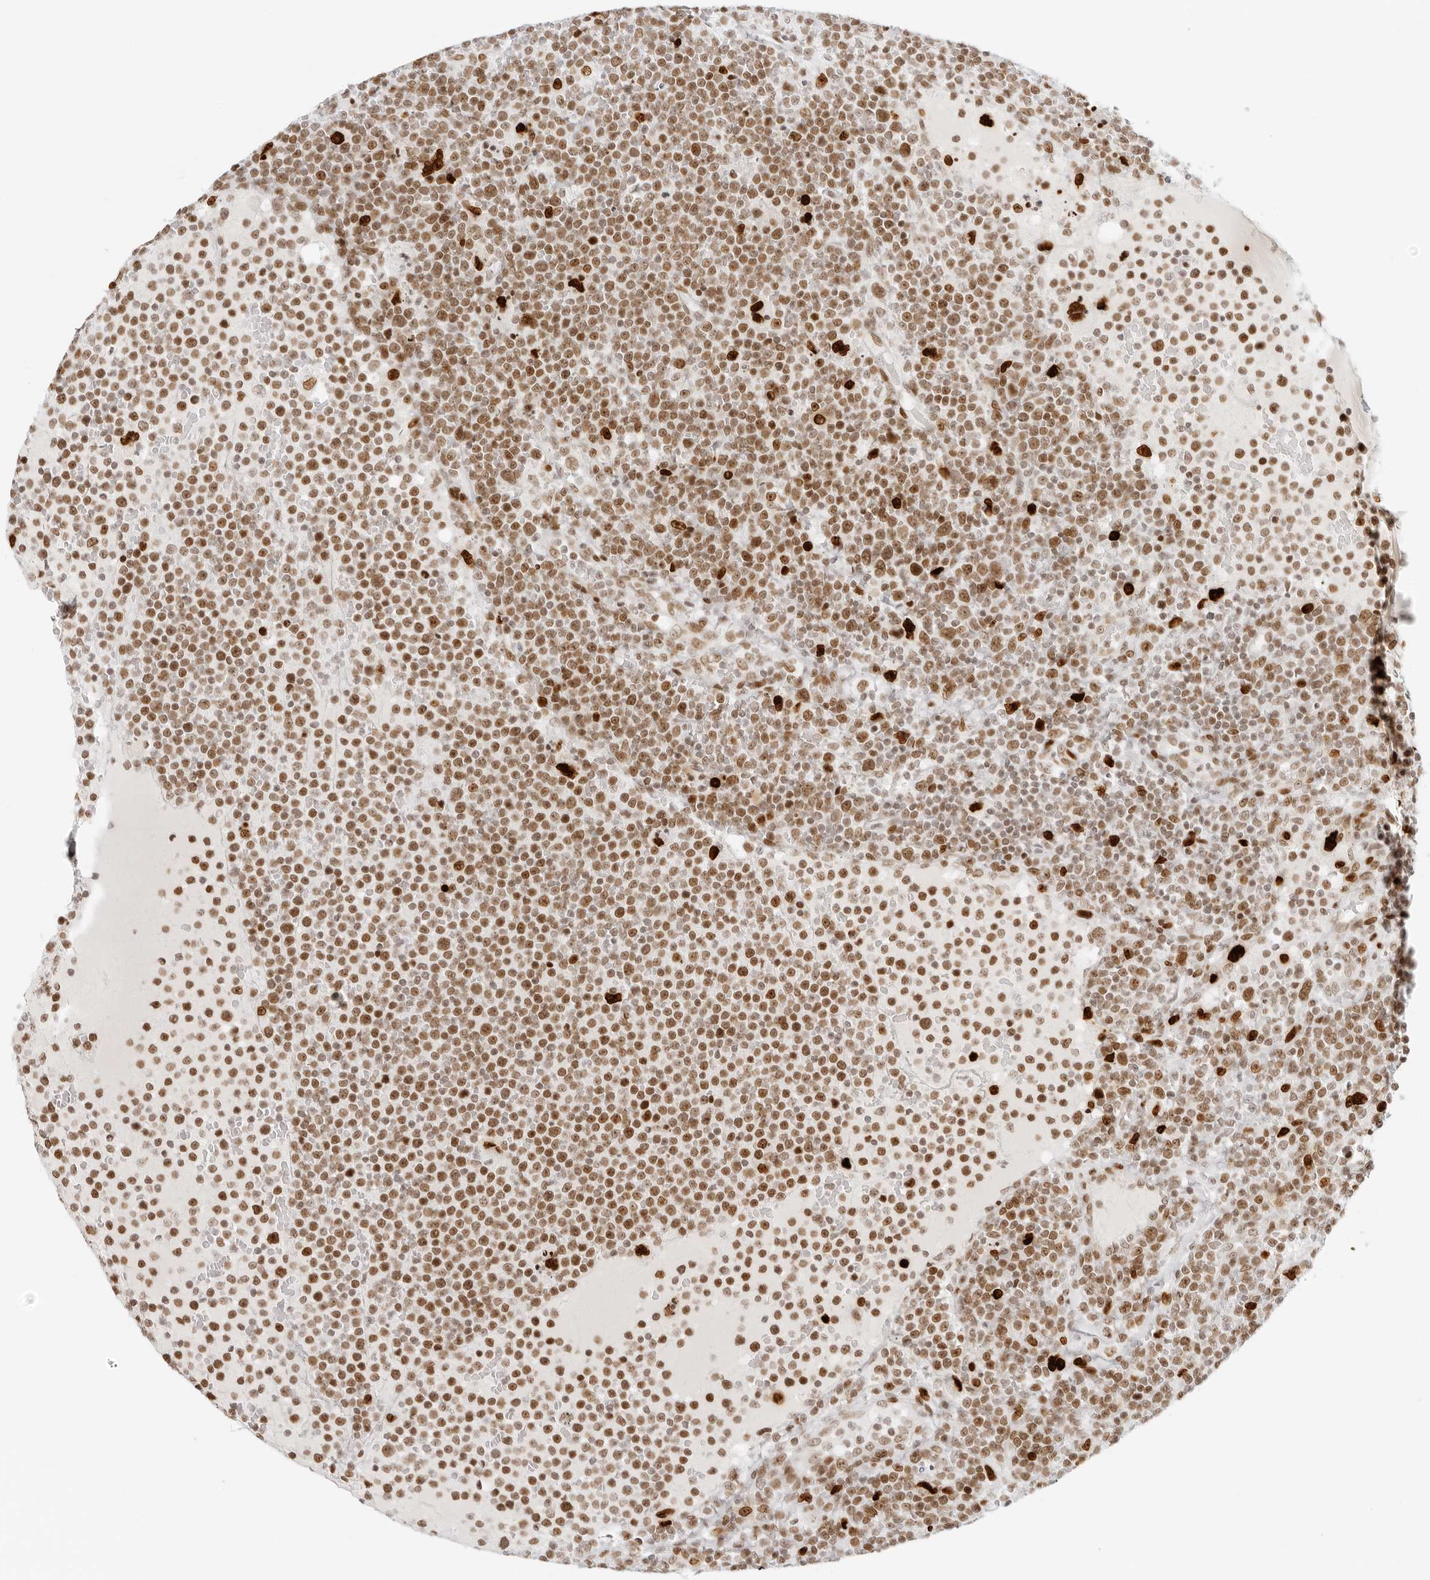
{"staining": {"intensity": "strong", "quantity": ">75%", "location": "nuclear"}, "tissue": "lymphoma", "cell_type": "Tumor cells", "image_type": "cancer", "snomed": [{"axis": "morphology", "description": "Malignant lymphoma, non-Hodgkin's type, High grade"}, {"axis": "topography", "description": "Lymph node"}], "caption": "Immunohistochemistry (IHC) of malignant lymphoma, non-Hodgkin's type (high-grade) displays high levels of strong nuclear expression in approximately >75% of tumor cells.", "gene": "RCC1", "patient": {"sex": "male", "age": 61}}